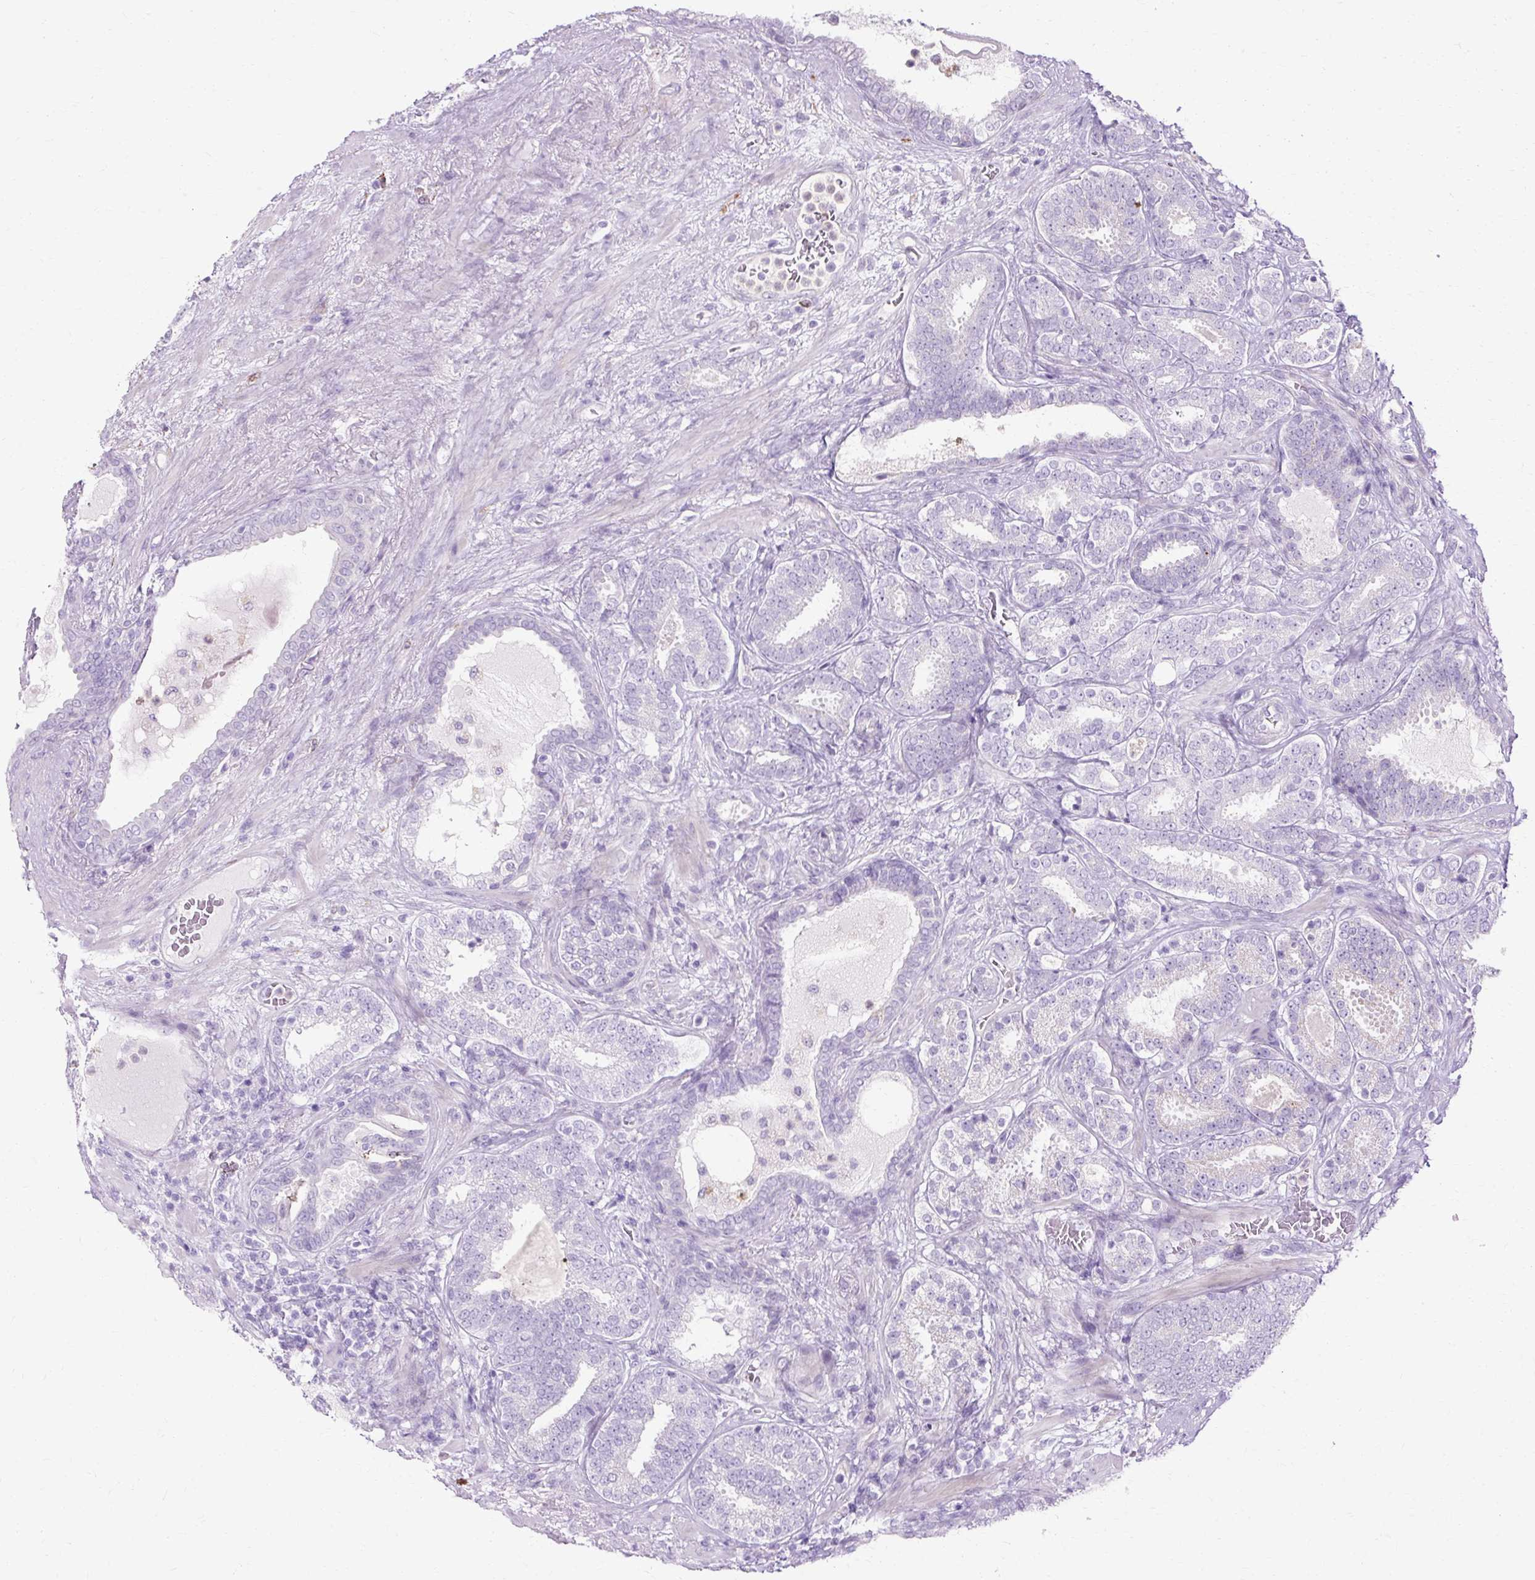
{"staining": {"intensity": "negative", "quantity": "none", "location": "none"}, "tissue": "prostate cancer", "cell_type": "Tumor cells", "image_type": "cancer", "snomed": [{"axis": "morphology", "description": "Adenocarcinoma, High grade"}, {"axis": "topography", "description": "Prostate"}], "caption": "DAB immunohistochemical staining of high-grade adenocarcinoma (prostate) displays no significant staining in tumor cells.", "gene": "HSD11B1", "patient": {"sex": "male", "age": 65}}